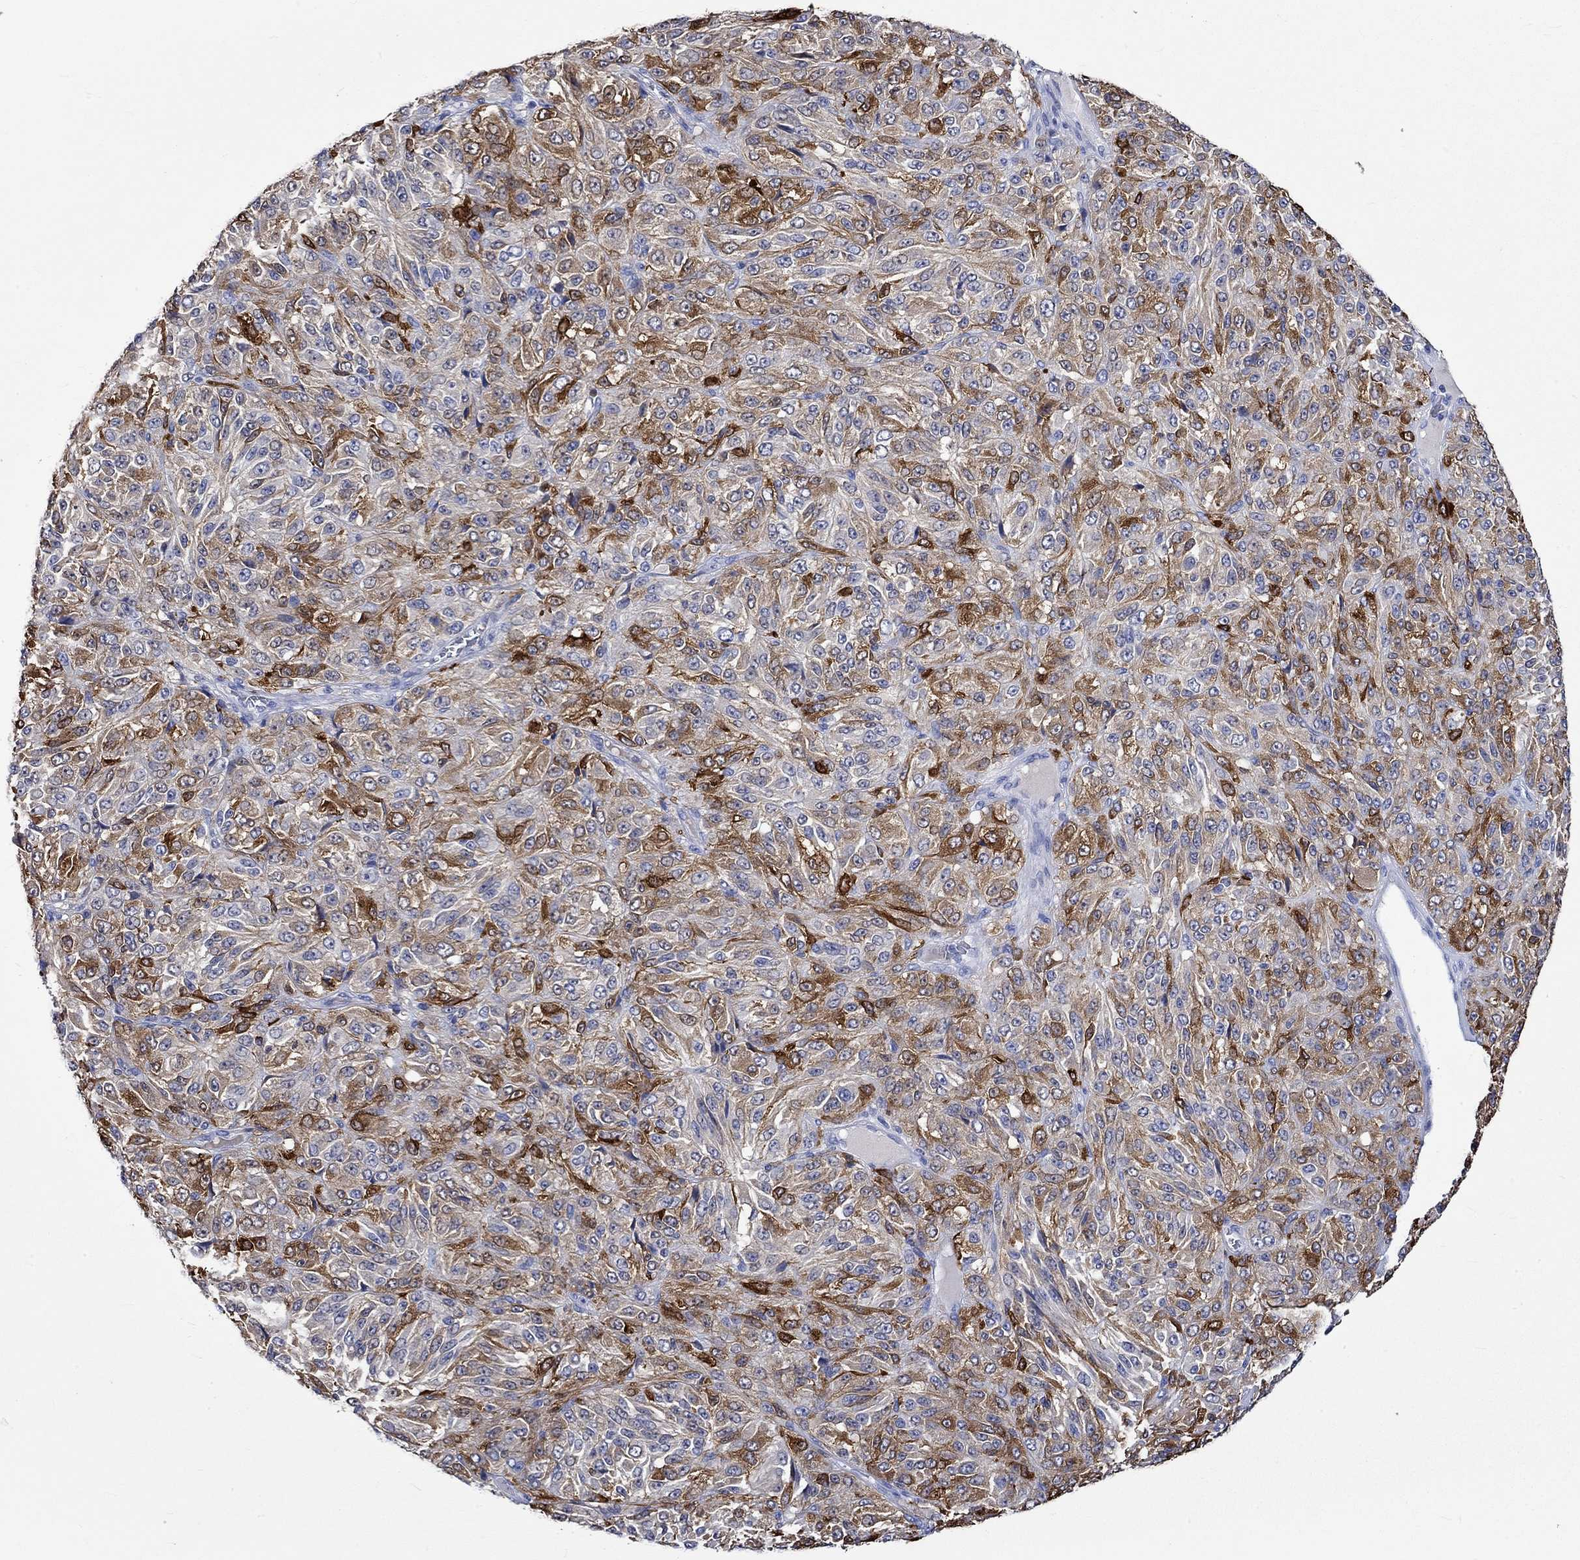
{"staining": {"intensity": "strong", "quantity": "25%-75%", "location": "cytoplasmic/membranous"}, "tissue": "melanoma", "cell_type": "Tumor cells", "image_type": "cancer", "snomed": [{"axis": "morphology", "description": "Malignant melanoma, Metastatic site"}, {"axis": "topography", "description": "Brain"}], "caption": "Malignant melanoma (metastatic site) was stained to show a protein in brown. There is high levels of strong cytoplasmic/membranous positivity in about 25%-75% of tumor cells.", "gene": "CRYAB", "patient": {"sex": "female", "age": 56}}